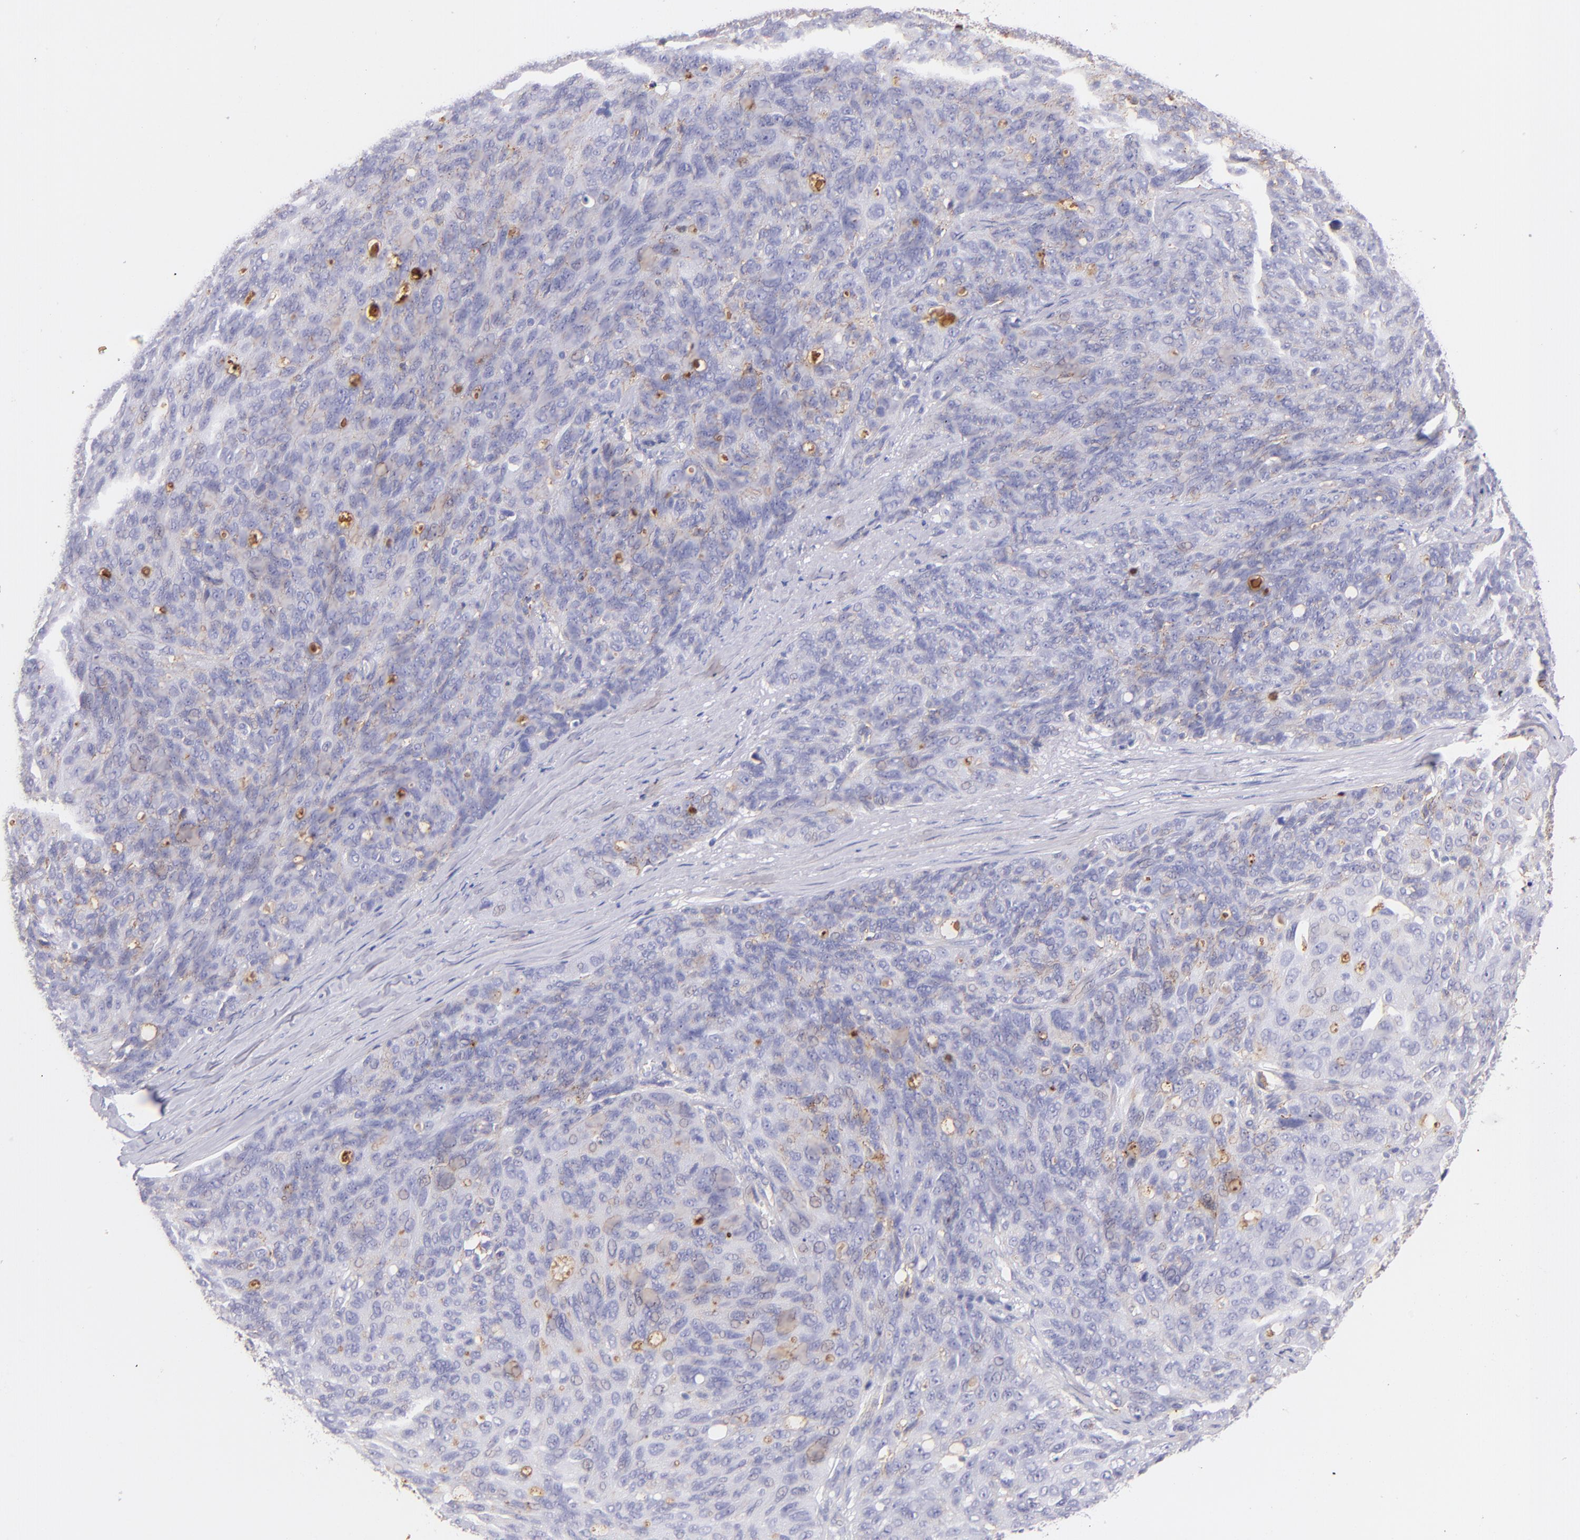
{"staining": {"intensity": "weak", "quantity": "<25%", "location": "cytoplasmic/membranous"}, "tissue": "ovarian cancer", "cell_type": "Tumor cells", "image_type": "cancer", "snomed": [{"axis": "morphology", "description": "Carcinoma, endometroid"}, {"axis": "topography", "description": "Ovary"}], "caption": "The histopathology image reveals no staining of tumor cells in ovarian endometroid carcinoma. Brightfield microscopy of immunohistochemistry stained with DAB (3,3'-diaminobenzidine) (brown) and hematoxylin (blue), captured at high magnification.", "gene": "CD81", "patient": {"sex": "female", "age": 60}}